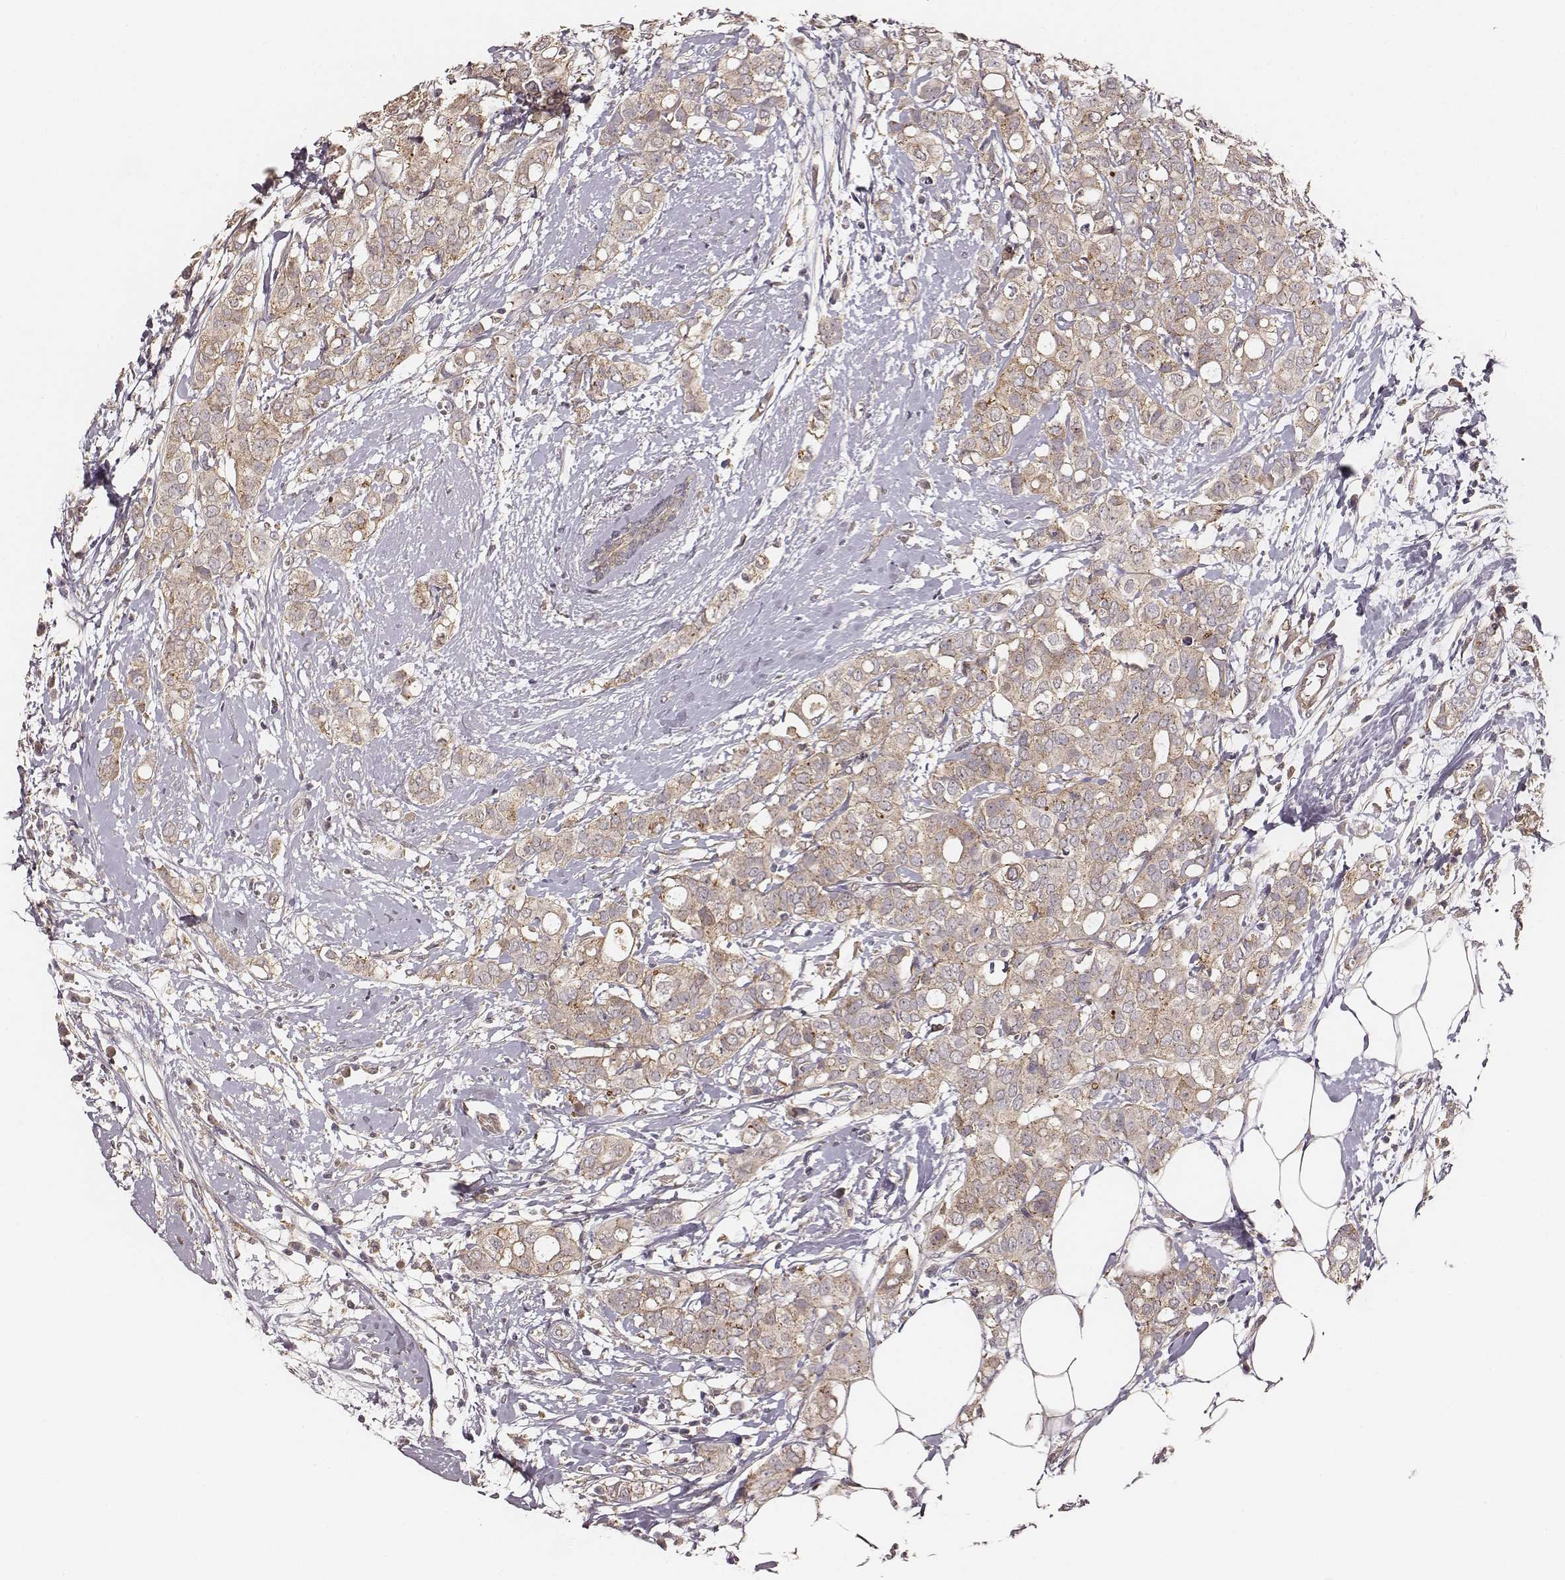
{"staining": {"intensity": "moderate", "quantity": ">75%", "location": "cytoplasmic/membranous"}, "tissue": "breast cancer", "cell_type": "Tumor cells", "image_type": "cancer", "snomed": [{"axis": "morphology", "description": "Duct carcinoma"}, {"axis": "topography", "description": "Breast"}], "caption": "Moderate cytoplasmic/membranous protein positivity is appreciated in about >75% of tumor cells in breast cancer.", "gene": "VPS26A", "patient": {"sex": "female", "age": 40}}